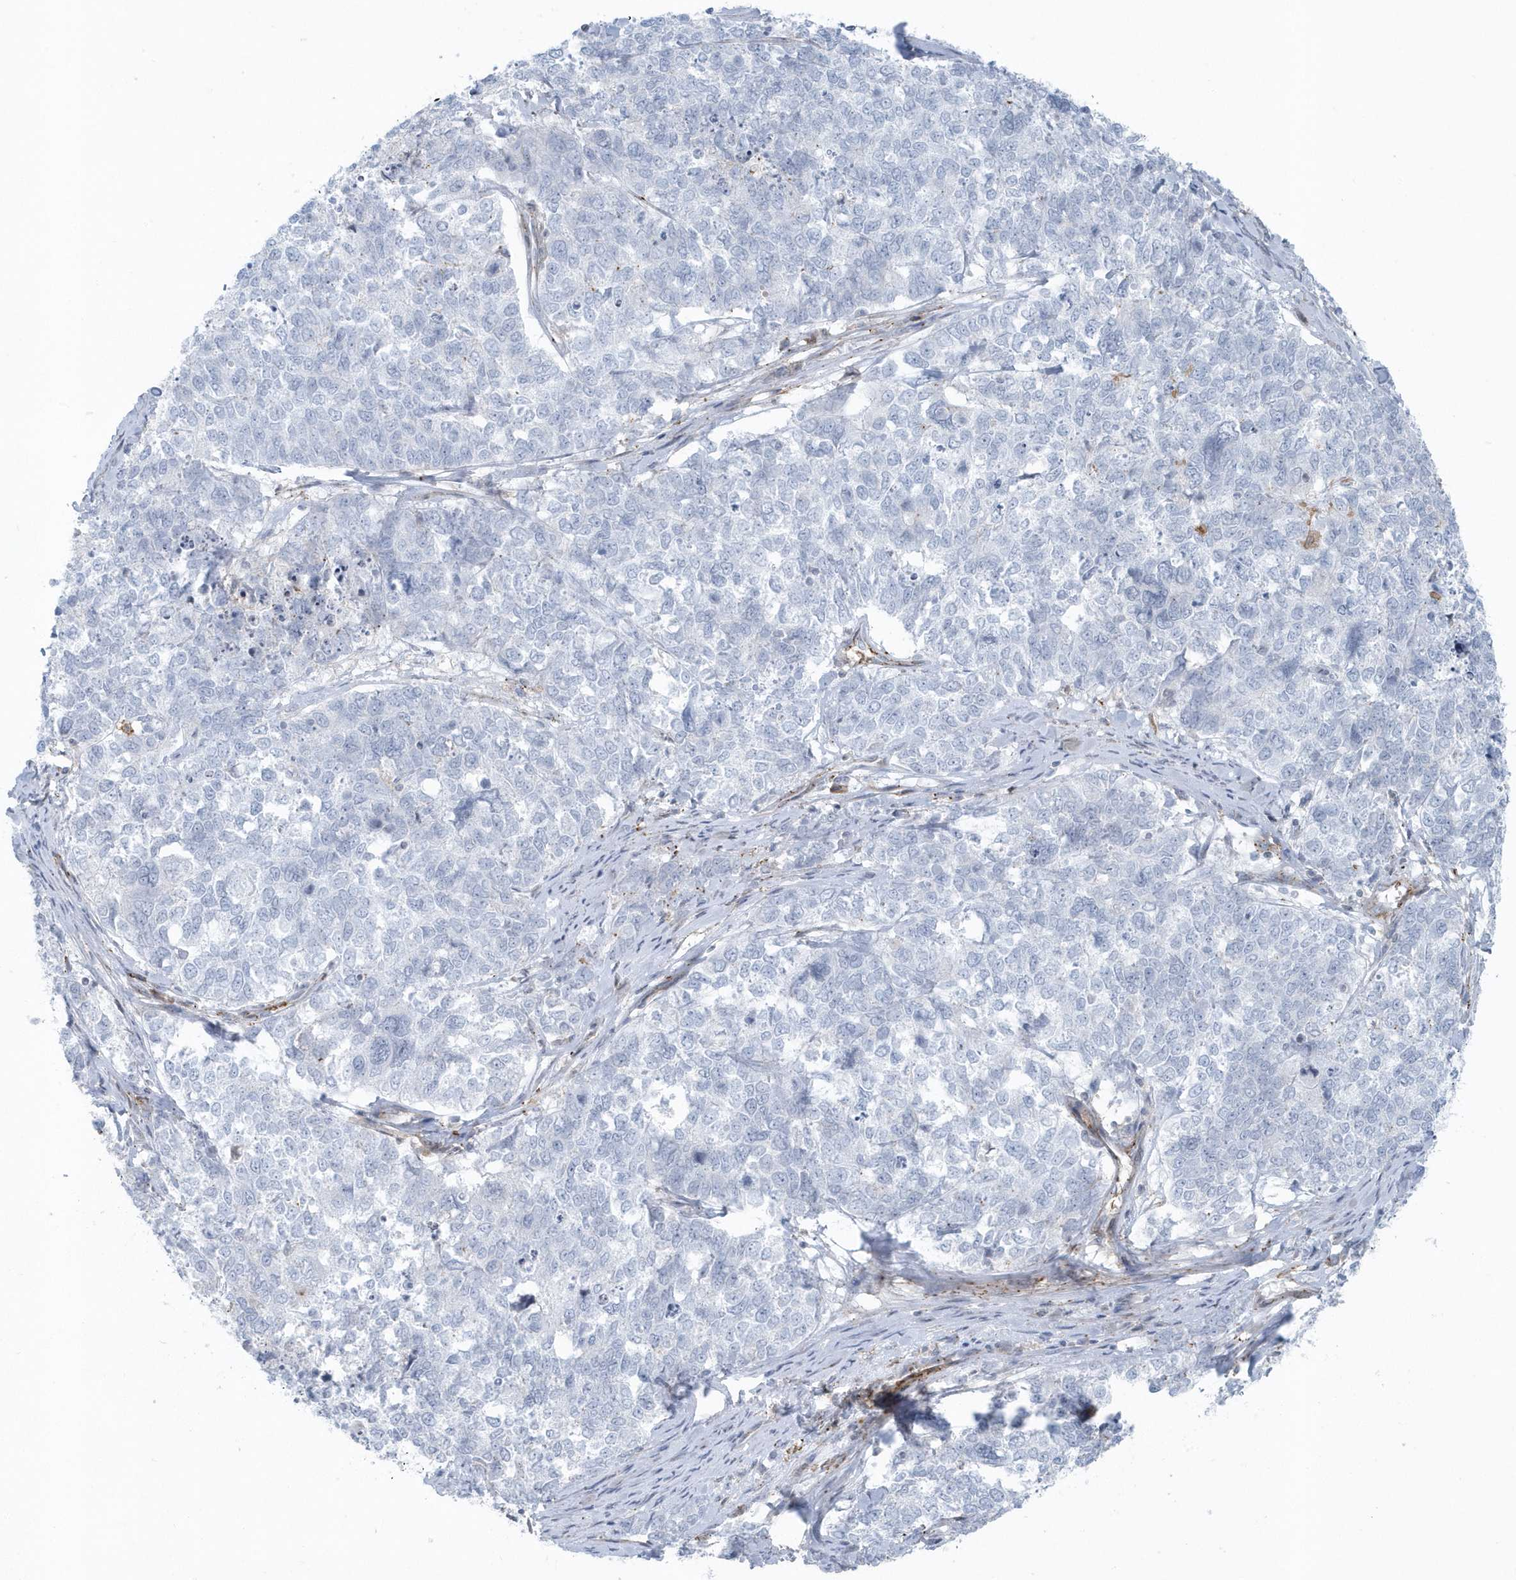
{"staining": {"intensity": "negative", "quantity": "none", "location": "none"}, "tissue": "cervical cancer", "cell_type": "Tumor cells", "image_type": "cancer", "snomed": [{"axis": "morphology", "description": "Squamous cell carcinoma, NOS"}, {"axis": "topography", "description": "Cervix"}], "caption": "High magnification brightfield microscopy of squamous cell carcinoma (cervical) stained with DAB (3,3'-diaminobenzidine) (brown) and counterstained with hematoxylin (blue): tumor cells show no significant staining.", "gene": "CACNB2", "patient": {"sex": "female", "age": 63}}